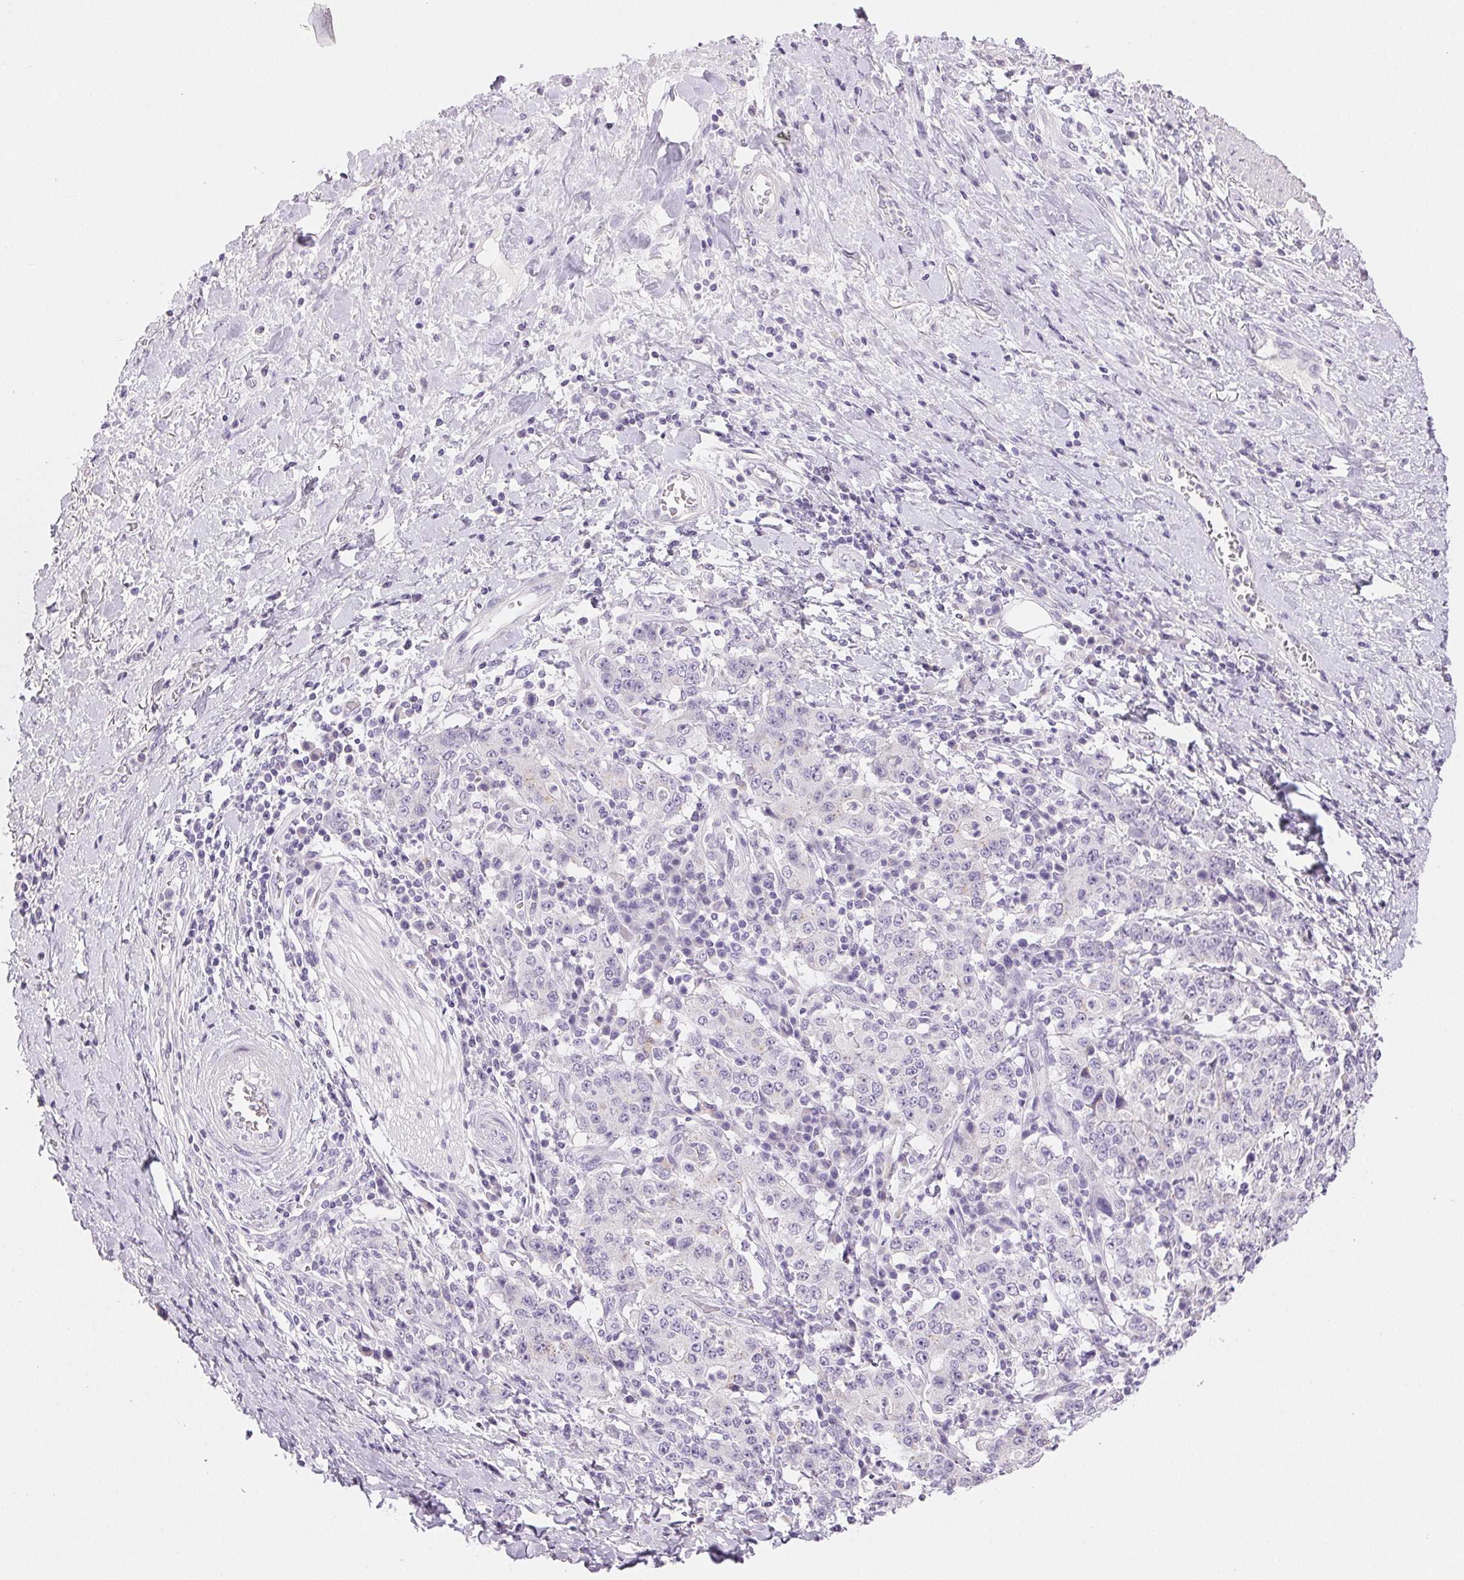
{"staining": {"intensity": "negative", "quantity": "none", "location": "none"}, "tissue": "stomach cancer", "cell_type": "Tumor cells", "image_type": "cancer", "snomed": [{"axis": "morphology", "description": "Normal tissue, NOS"}, {"axis": "morphology", "description": "Adenocarcinoma, NOS"}, {"axis": "topography", "description": "Stomach, upper"}, {"axis": "topography", "description": "Stomach"}], "caption": "Immunohistochemistry (IHC) of human stomach adenocarcinoma displays no positivity in tumor cells.", "gene": "BPIFB2", "patient": {"sex": "male", "age": 59}}